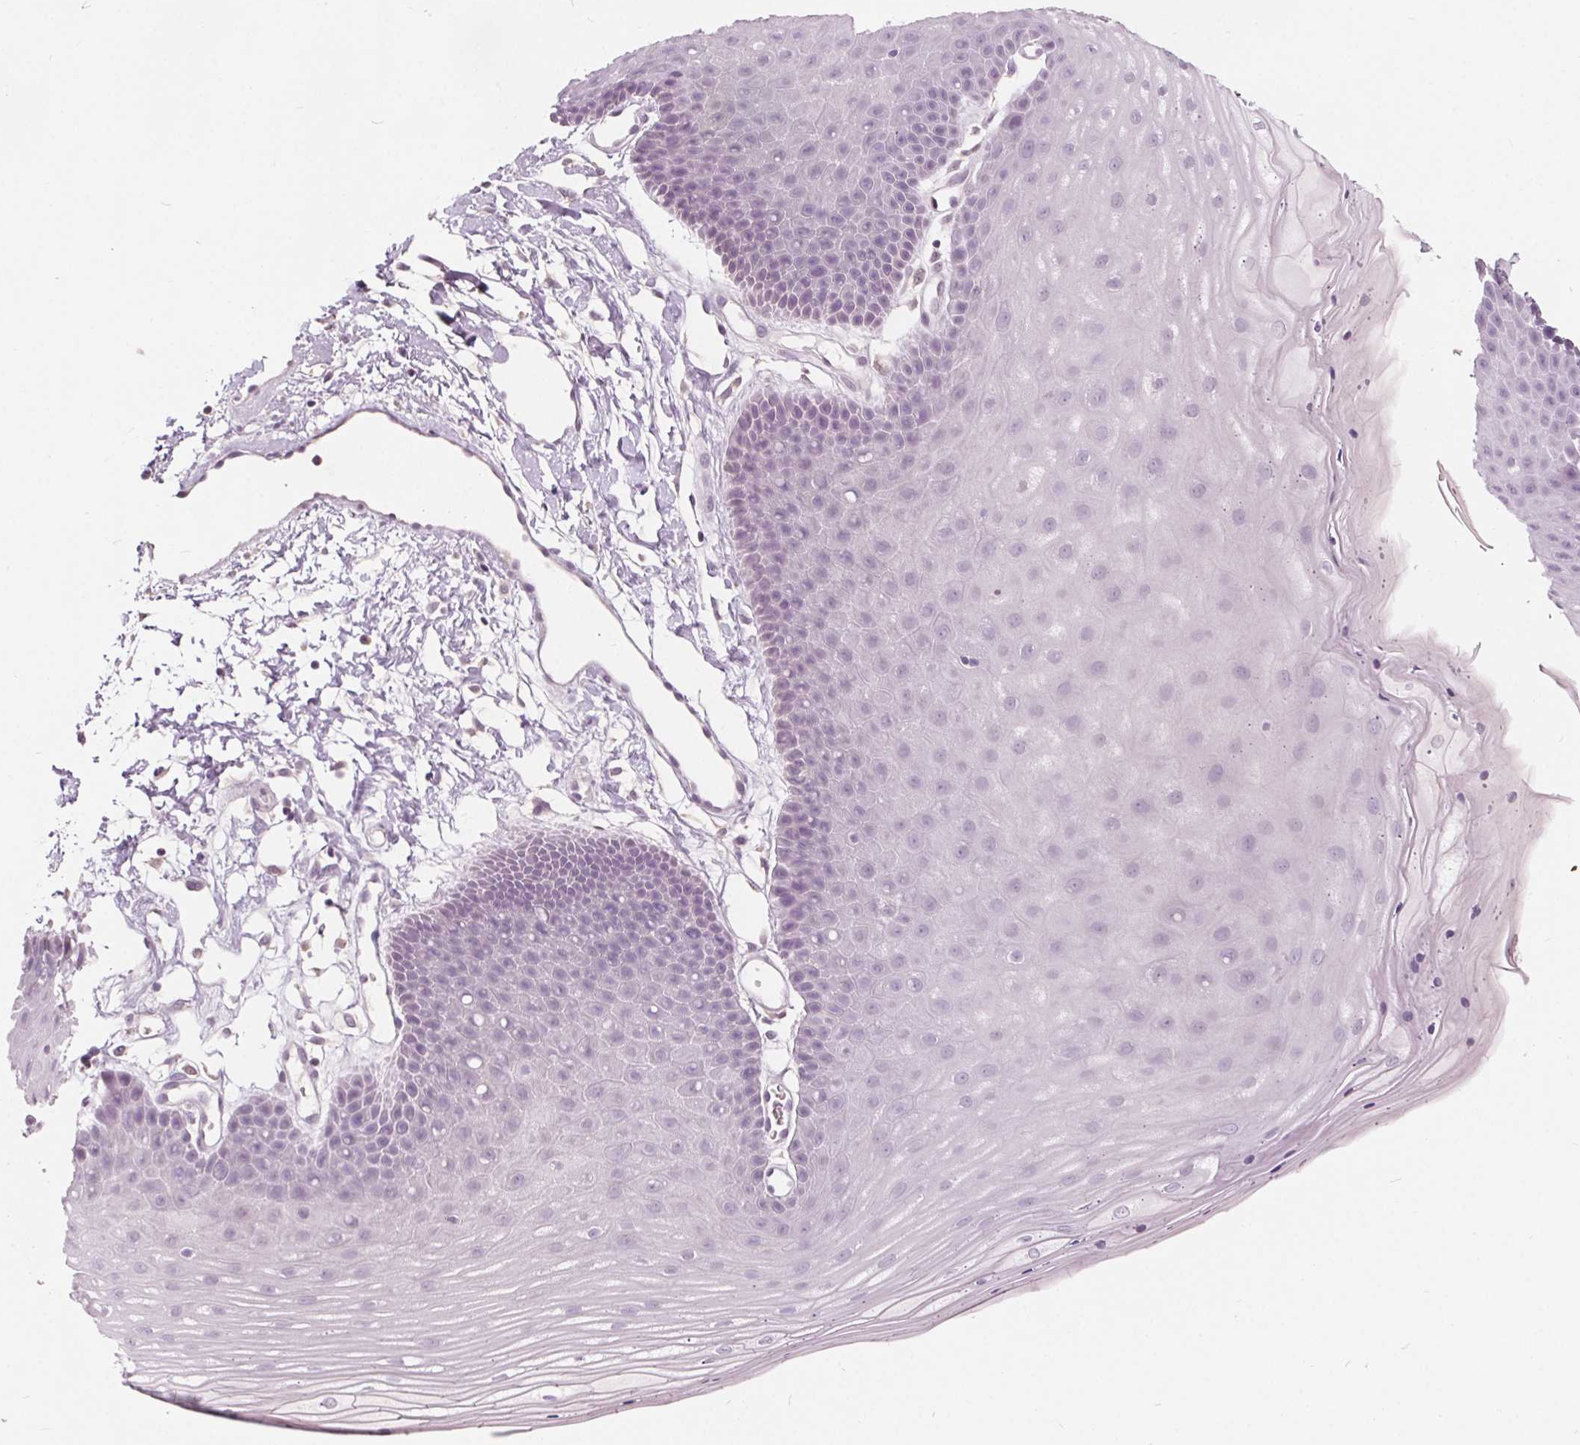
{"staining": {"intensity": "negative", "quantity": "none", "location": "none"}, "tissue": "skin", "cell_type": "Epidermal cells", "image_type": "normal", "snomed": [{"axis": "morphology", "description": "Normal tissue, NOS"}, {"axis": "topography", "description": "Anal"}], "caption": "This is an immunohistochemistry image of benign skin. There is no expression in epidermal cells.", "gene": "HAAO", "patient": {"sex": "male", "age": 53}}